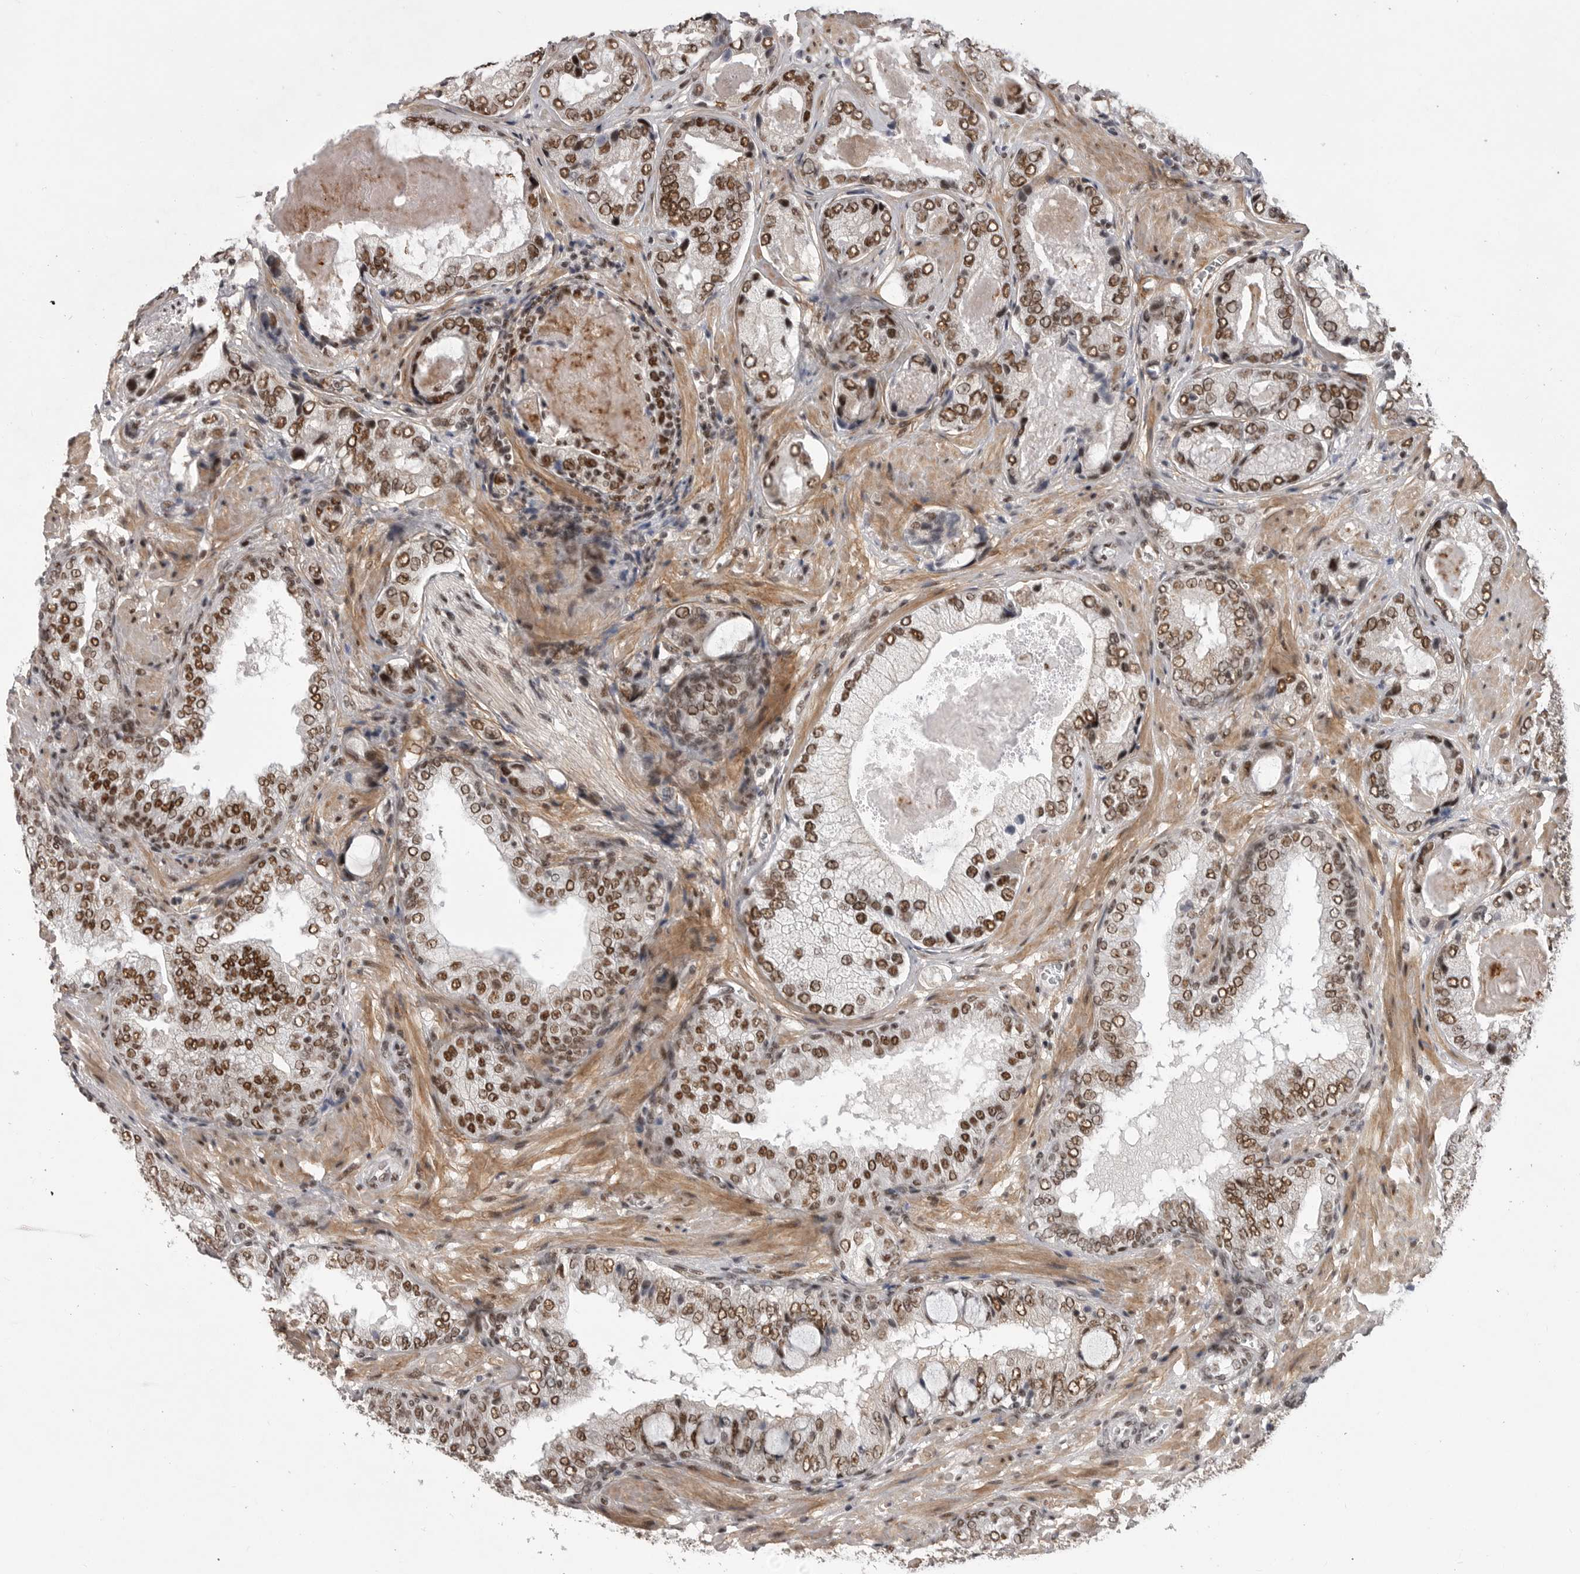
{"staining": {"intensity": "moderate", "quantity": ">75%", "location": "nuclear"}, "tissue": "prostate cancer", "cell_type": "Tumor cells", "image_type": "cancer", "snomed": [{"axis": "morphology", "description": "Normal tissue, NOS"}, {"axis": "morphology", "description": "Adenocarcinoma, High grade"}, {"axis": "topography", "description": "Prostate"}, {"axis": "topography", "description": "Peripheral nerve tissue"}], "caption": "Prostate high-grade adenocarcinoma tissue shows moderate nuclear staining in about >75% of tumor cells", "gene": "PPP1R8", "patient": {"sex": "male", "age": 59}}